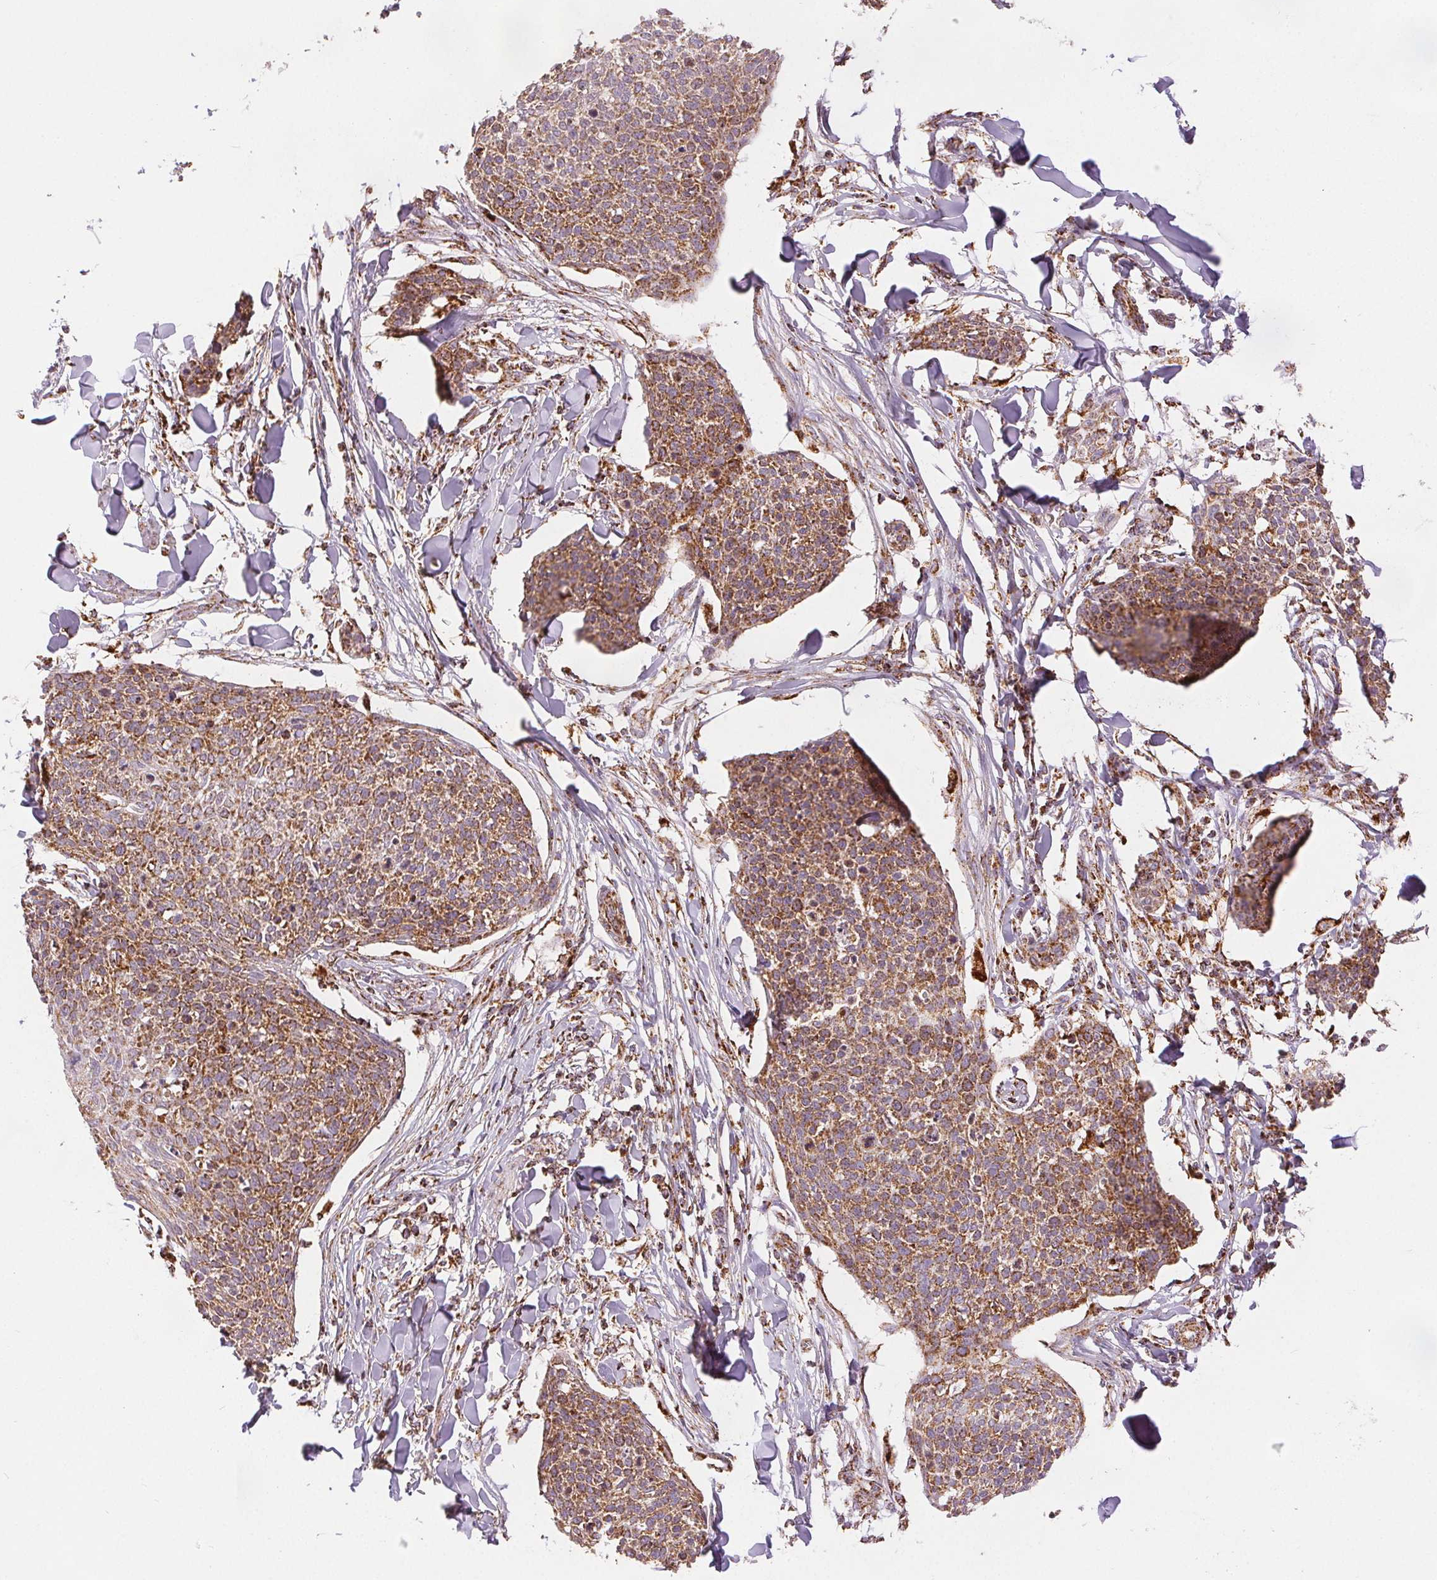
{"staining": {"intensity": "moderate", "quantity": ">75%", "location": "cytoplasmic/membranous"}, "tissue": "skin cancer", "cell_type": "Tumor cells", "image_type": "cancer", "snomed": [{"axis": "morphology", "description": "Squamous cell carcinoma, NOS"}, {"axis": "topography", "description": "Skin"}, {"axis": "topography", "description": "Vulva"}], "caption": "Skin squamous cell carcinoma stained for a protein (brown) exhibits moderate cytoplasmic/membranous positive positivity in about >75% of tumor cells.", "gene": "SDHB", "patient": {"sex": "female", "age": 75}}